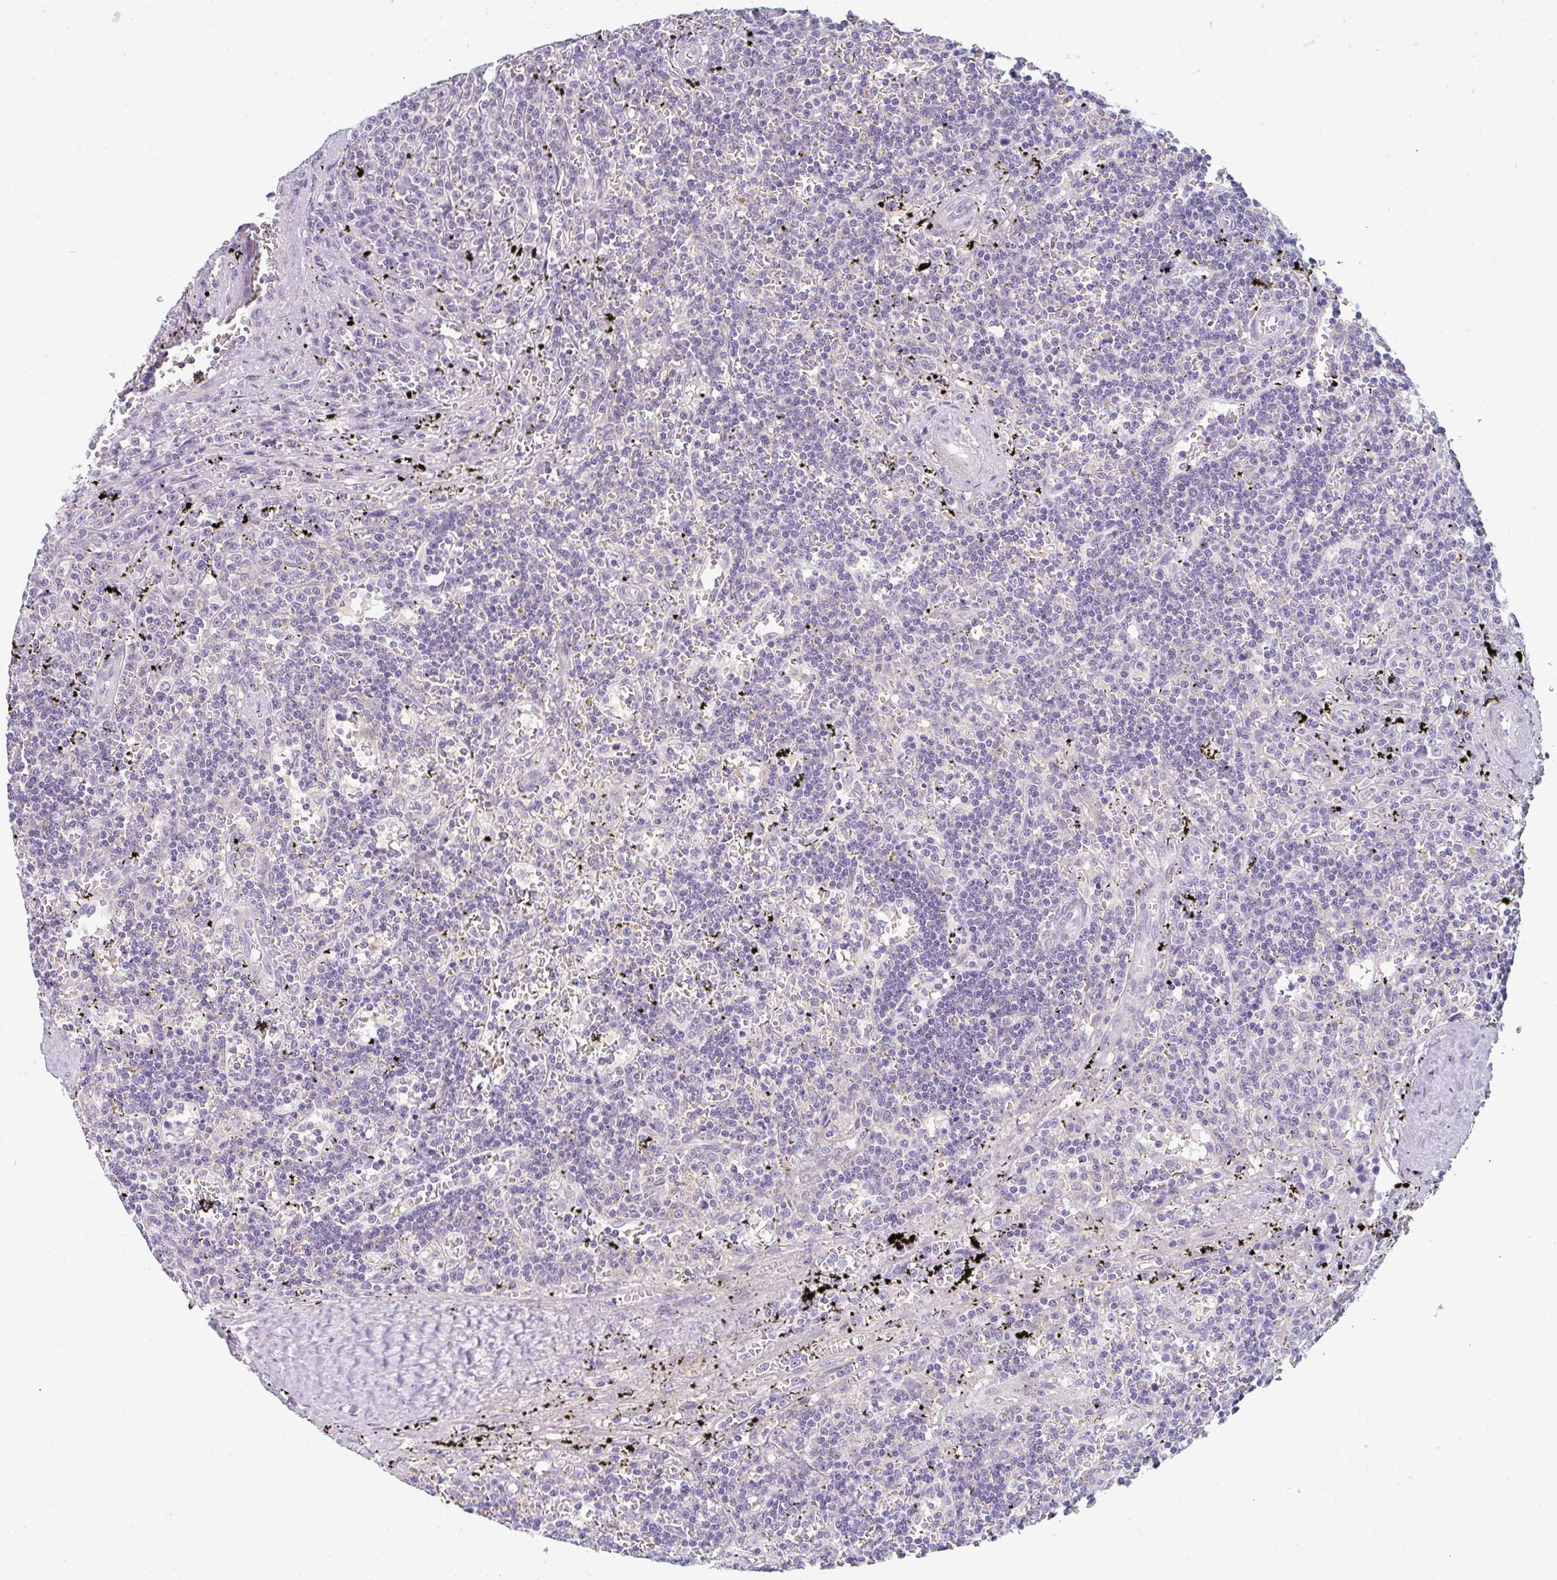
{"staining": {"intensity": "negative", "quantity": "none", "location": "none"}, "tissue": "lymphoma", "cell_type": "Tumor cells", "image_type": "cancer", "snomed": [{"axis": "morphology", "description": "Malignant lymphoma, non-Hodgkin's type, Low grade"}, {"axis": "topography", "description": "Spleen"}], "caption": "The immunohistochemistry histopathology image has no significant positivity in tumor cells of low-grade malignant lymphoma, non-Hodgkin's type tissue. The staining was performed using DAB to visualize the protein expression in brown, while the nuclei were stained in blue with hematoxylin (Magnification: 20x).", "gene": "PPFIA4", "patient": {"sex": "male", "age": 60}}